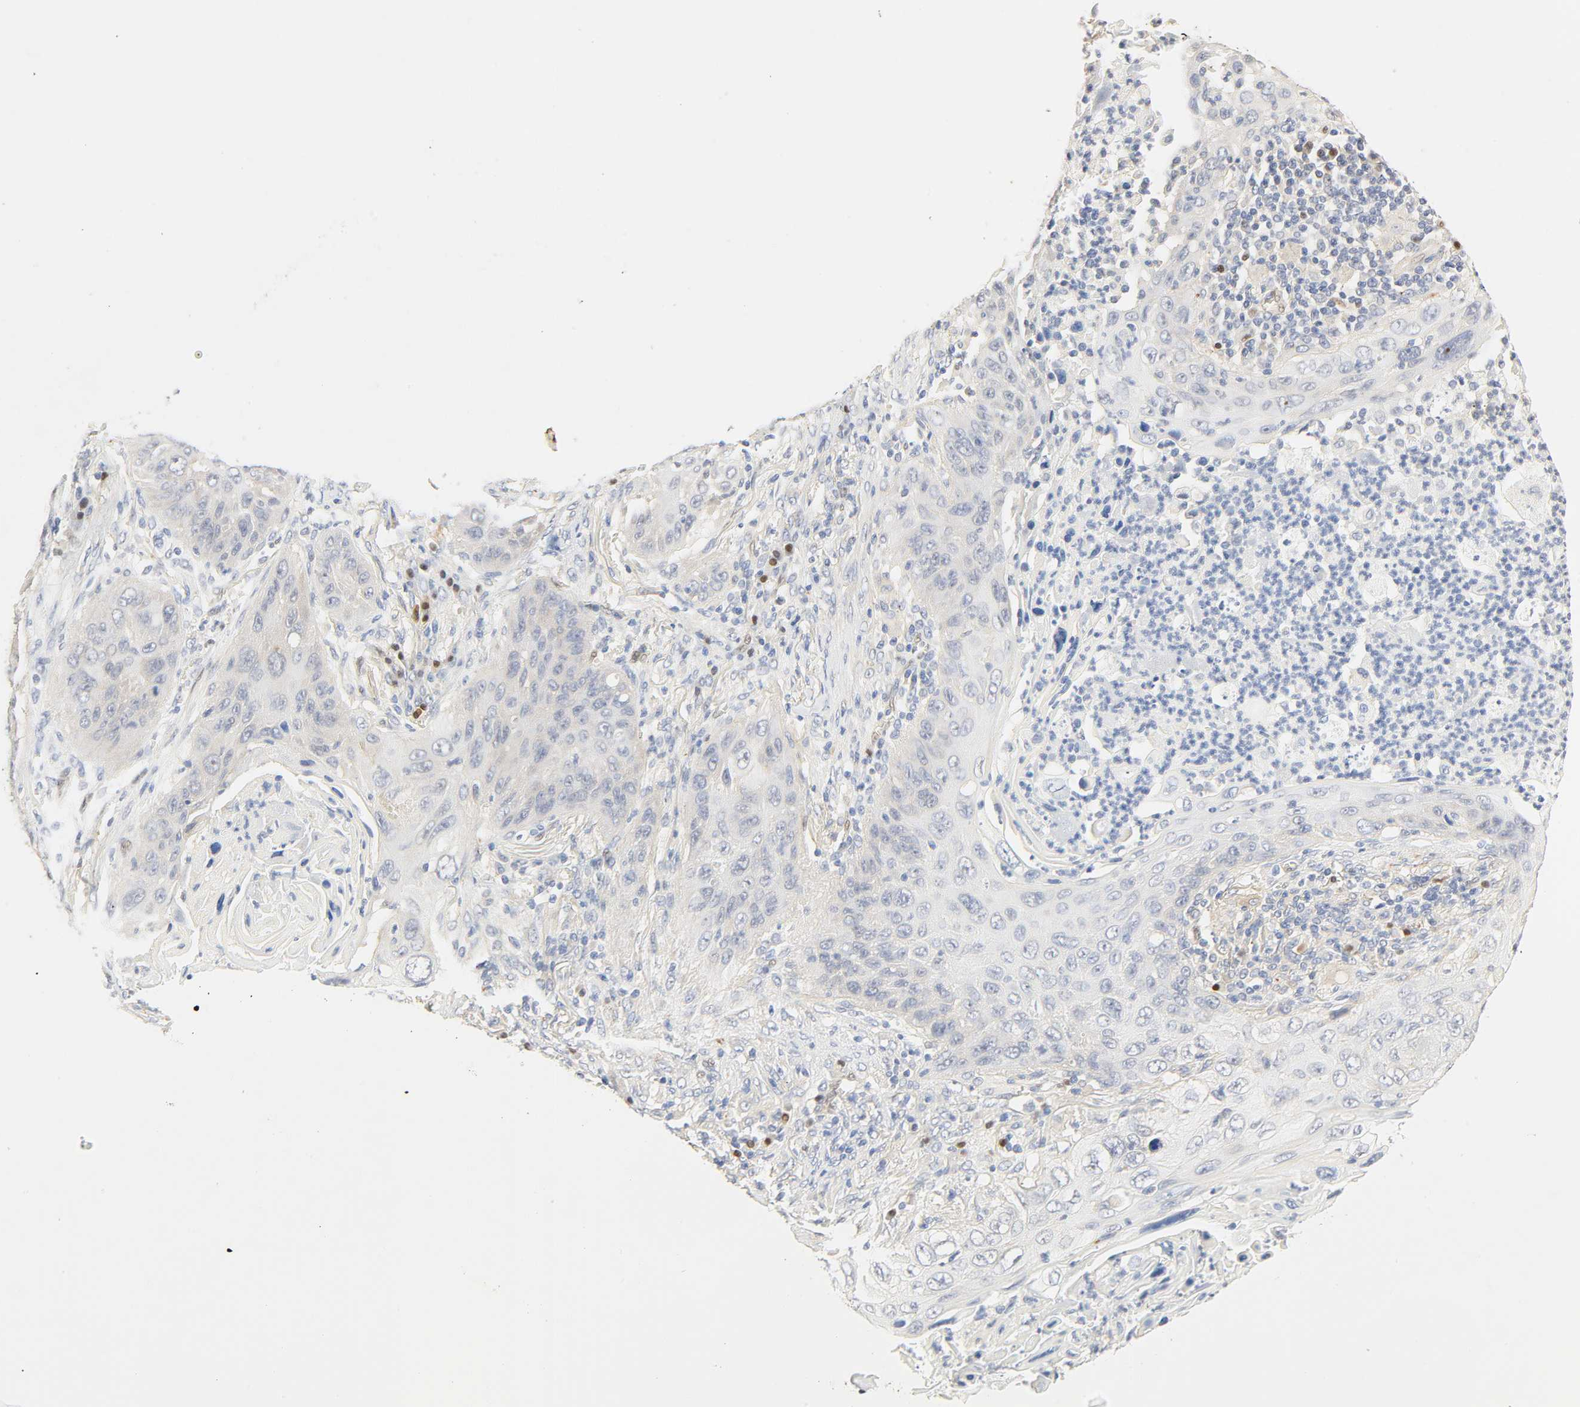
{"staining": {"intensity": "negative", "quantity": "none", "location": "none"}, "tissue": "lung cancer", "cell_type": "Tumor cells", "image_type": "cancer", "snomed": [{"axis": "morphology", "description": "Squamous cell carcinoma, NOS"}, {"axis": "topography", "description": "Lung"}], "caption": "Immunohistochemistry histopathology image of neoplastic tissue: lung cancer stained with DAB (3,3'-diaminobenzidine) reveals no significant protein positivity in tumor cells.", "gene": "BORCS8-MEF2B", "patient": {"sex": "female", "age": 67}}